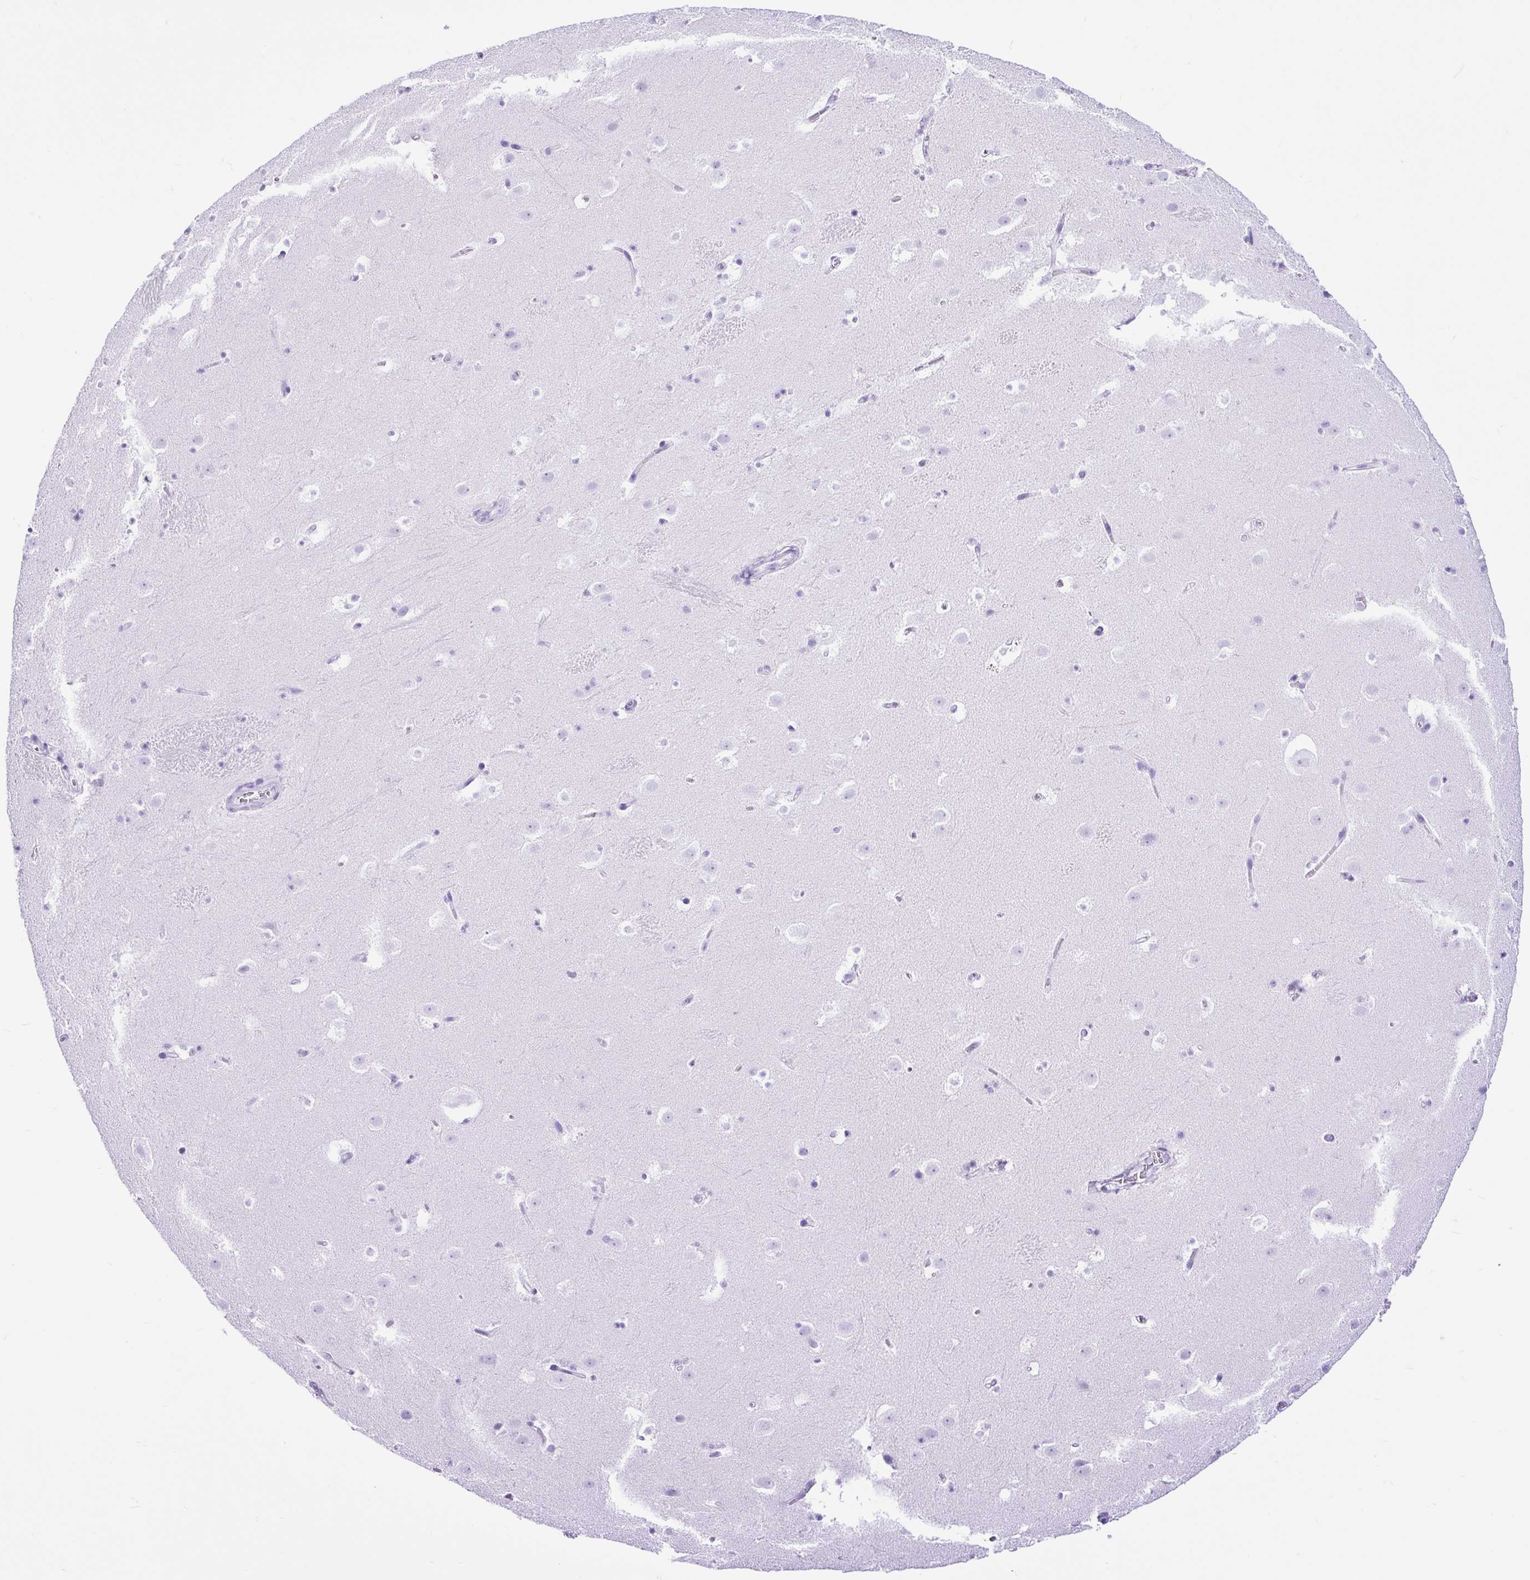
{"staining": {"intensity": "negative", "quantity": "none", "location": "none"}, "tissue": "caudate", "cell_type": "Glial cells", "image_type": "normal", "snomed": [{"axis": "morphology", "description": "Normal tissue, NOS"}, {"axis": "topography", "description": "Lateral ventricle wall"}], "caption": "Immunohistochemistry (IHC) photomicrograph of normal caudate: caudate stained with DAB (3,3'-diaminobenzidine) reveals no significant protein positivity in glial cells. Brightfield microscopy of immunohistochemistry (IHC) stained with DAB (3,3'-diaminobenzidine) (brown) and hematoxylin (blue), captured at high magnification.", "gene": "CEL", "patient": {"sex": "male", "age": 37}}